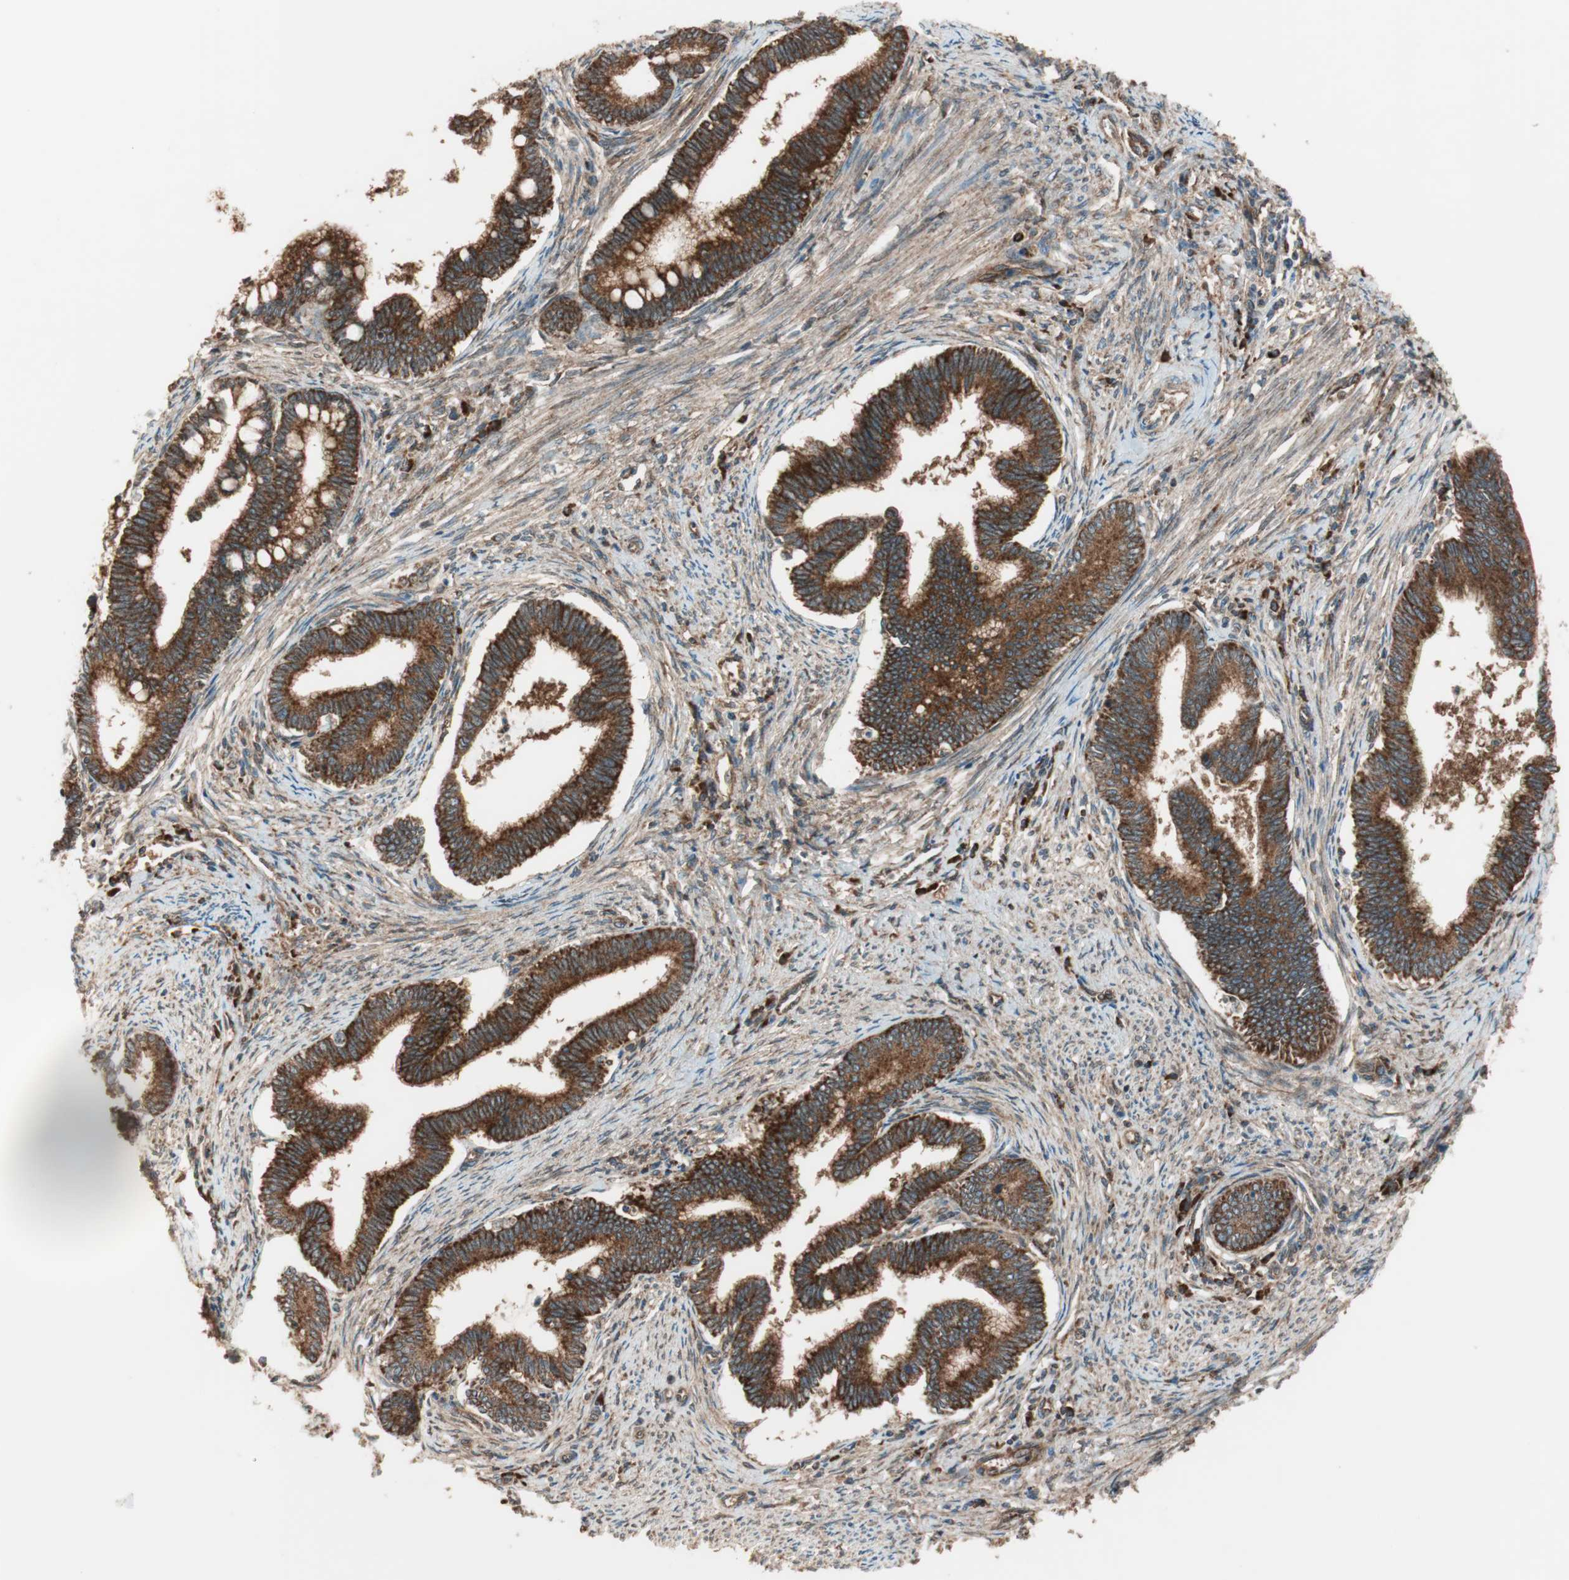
{"staining": {"intensity": "strong", "quantity": ">75%", "location": "cytoplasmic/membranous"}, "tissue": "cervical cancer", "cell_type": "Tumor cells", "image_type": "cancer", "snomed": [{"axis": "morphology", "description": "Adenocarcinoma, NOS"}, {"axis": "topography", "description": "Cervix"}], "caption": "An image of adenocarcinoma (cervical) stained for a protein exhibits strong cytoplasmic/membranous brown staining in tumor cells. The staining is performed using DAB brown chromogen to label protein expression. The nuclei are counter-stained blue using hematoxylin.", "gene": "RAB5A", "patient": {"sex": "female", "age": 36}}